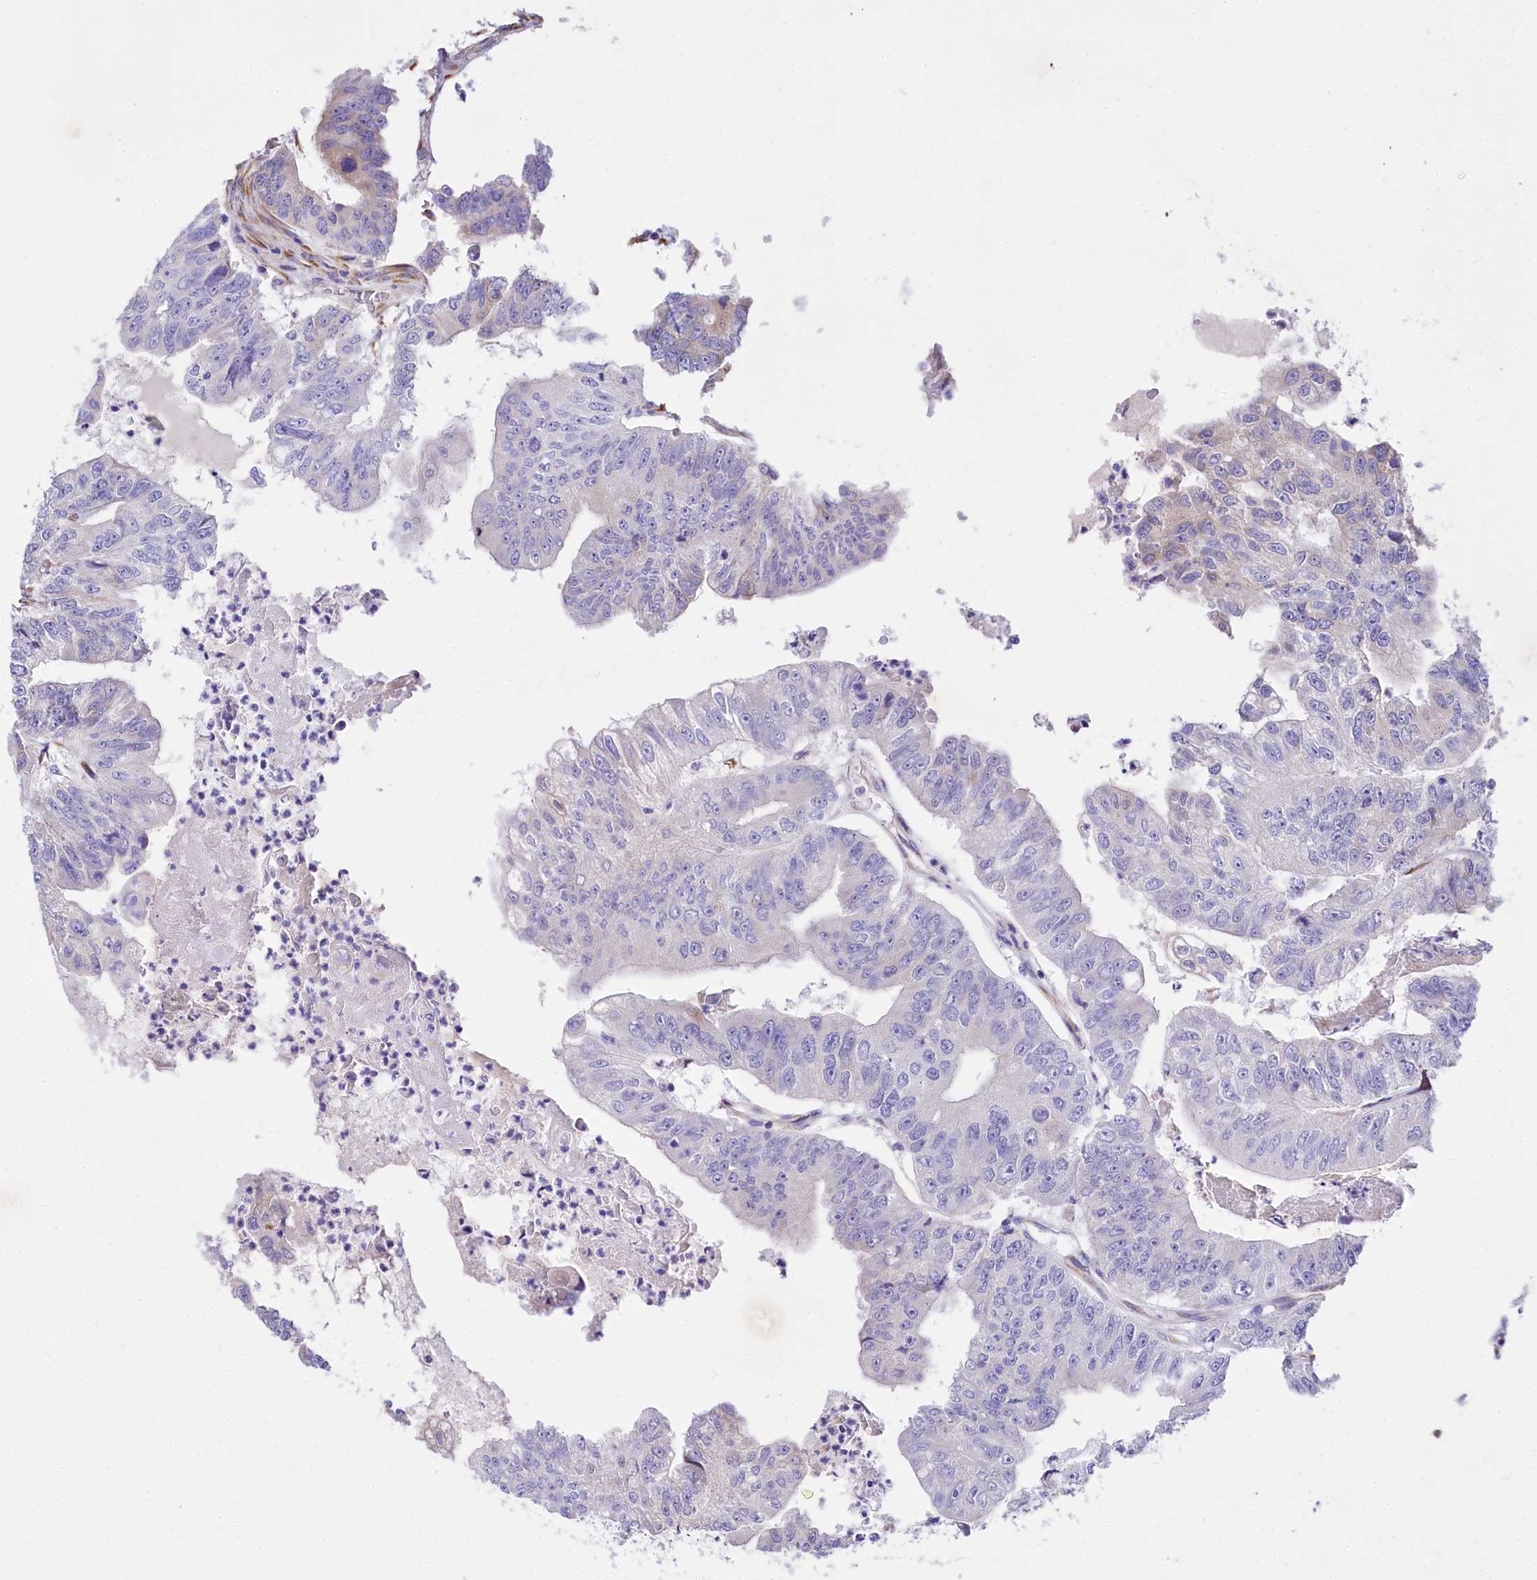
{"staining": {"intensity": "negative", "quantity": "none", "location": "none"}, "tissue": "colorectal cancer", "cell_type": "Tumor cells", "image_type": "cancer", "snomed": [{"axis": "morphology", "description": "Adenocarcinoma, NOS"}, {"axis": "topography", "description": "Colon"}], "caption": "An immunohistochemistry (IHC) photomicrograph of adenocarcinoma (colorectal) is shown. There is no staining in tumor cells of adenocarcinoma (colorectal). The staining was performed using DAB (3,3'-diaminobenzidine) to visualize the protein expression in brown, while the nuclei were stained in blue with hematoxylin (Magnification: 20x).", "gene": "A2ML1", "patient": {"sex": "female", "age": 67}}